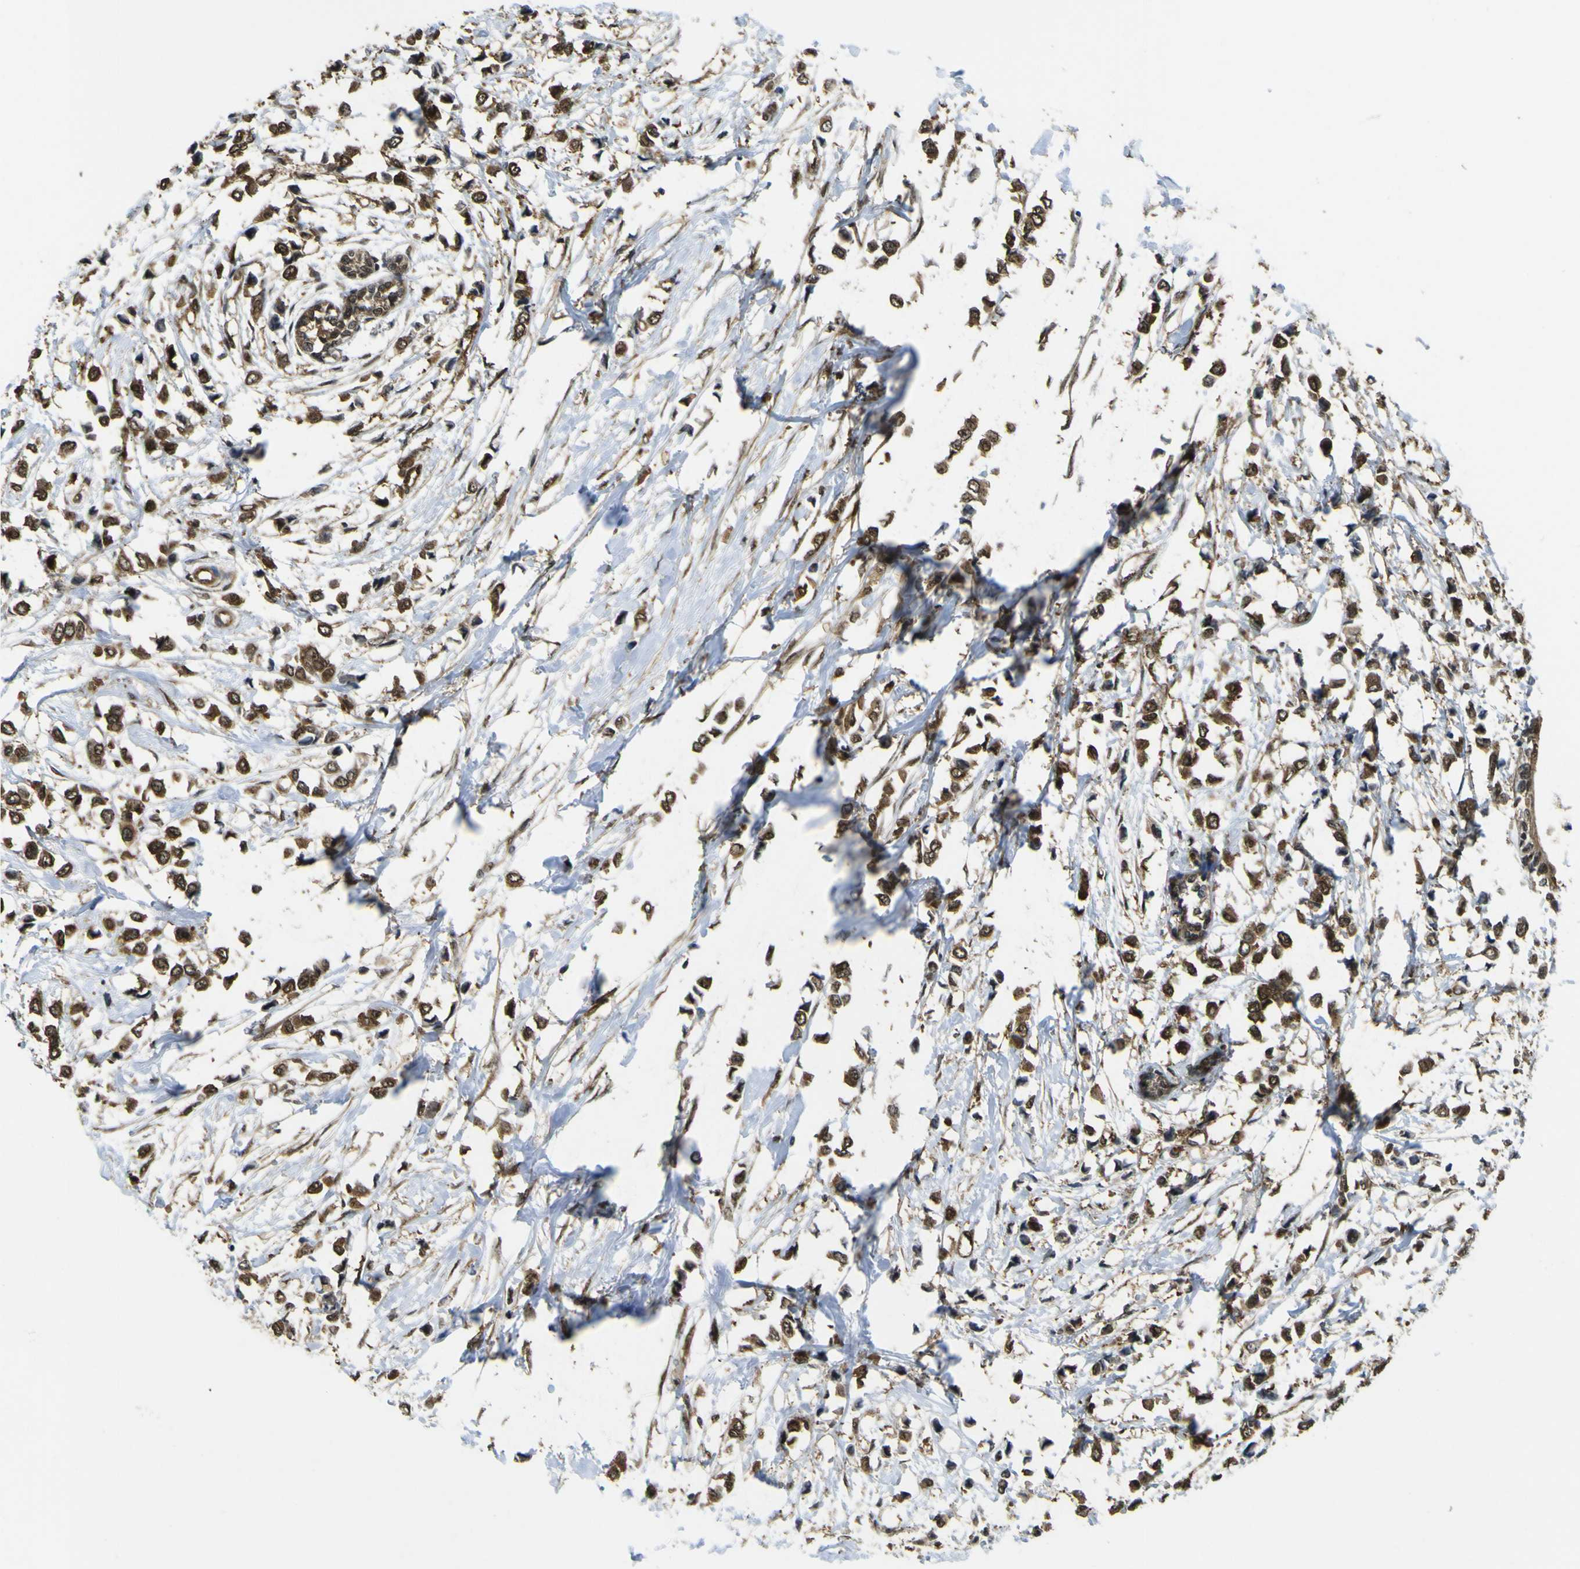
{"staining": {"intensity": "strong", "quantity": ">75%", "location": "cytoplasmic/membranous"}, "tissue": "breast cancer", "cell_type": "Tumor cells", "image_type": "cancer", "snomed": [{"axis": "morphology", "description": "Lobular carcinoma"}, {"axis": "topography", "description": "Breast"}], "caption": "Protein staining exhibits strong cytoplasmic/membranous expression in about >75% of tumor cells in breast cancer.", "gene": "YWHAG", "patient": {"sex": "female", "age": 51}}